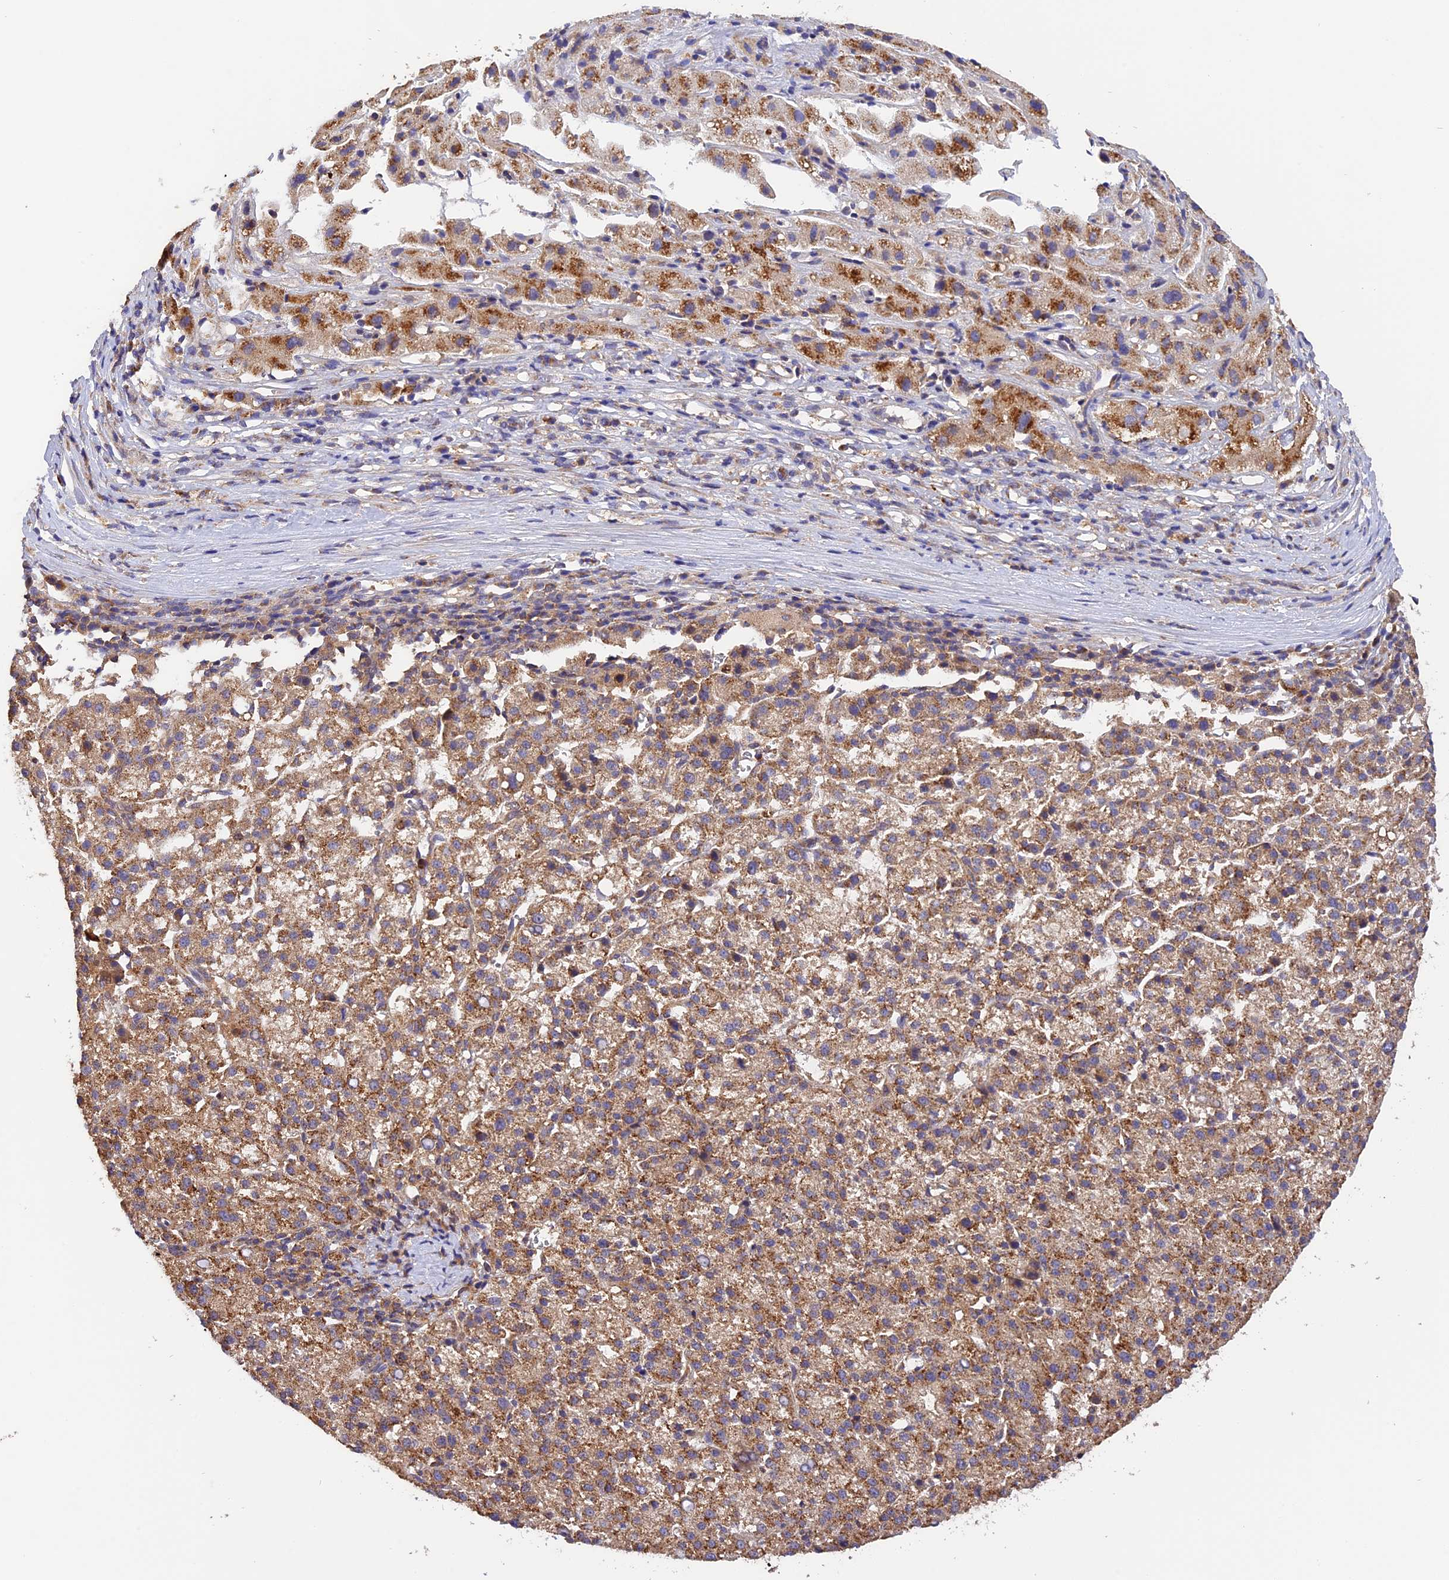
{"staining": {"intensity": "moderate", "quantity": ">75%", "location": "cytoplasmic/membranous"}, "tissue": "liver cancer", "cell_type": "Tumor cells", "image_type": "cancer", "snomed": [{"axis": "morphology", "description": "Carcinoma, Hepatocellular, NOS"}, {"axis": "topography", "description": "Liver"}], "caption": "Immunohistochemical staining of hepatocellular carcinoma (liver) shows medium levels of moderate cytoplasmic/membranous staining in approximately >75% of tumor cells.", "gene": "PEX3", "patient": {"sex": "female", "age": 58}}